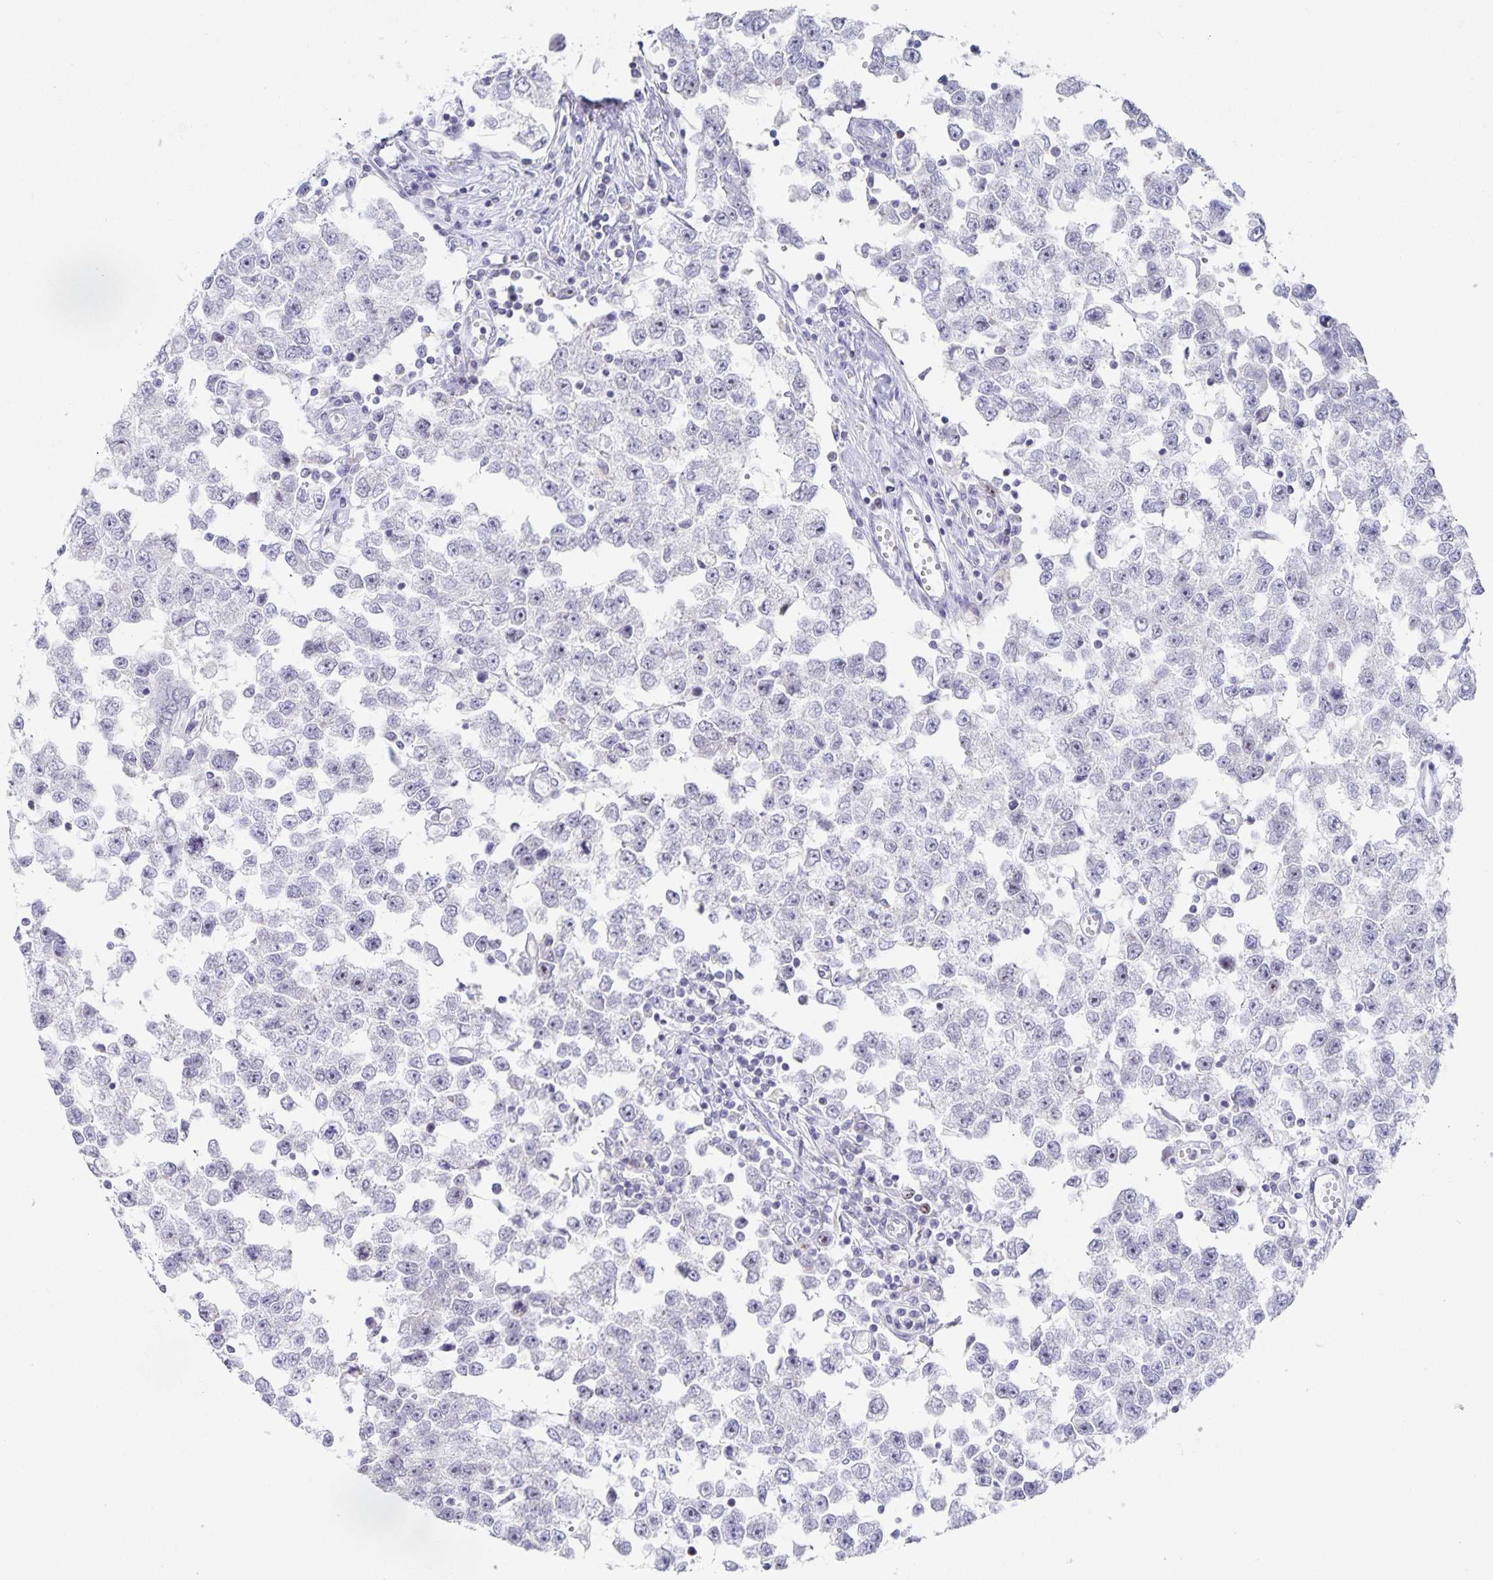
{"staining": {"intensity": "negative", "quantity": "none", "location": "none"}, "tissue": "testis cancer", "cell_type": "Tumor cells", "image_type": "cancer", "snomed": [{"axis": "morphology", "description": "Seminoma, NOS"}, {"axis": "topography", "description": "Testis"}], "caption": "Seminoma (testis) stained for a protein using immunohistochemistry displays no expression tumor cells.", "gene": "CENPH", "patient": {"sex": "male", "age": 34}}